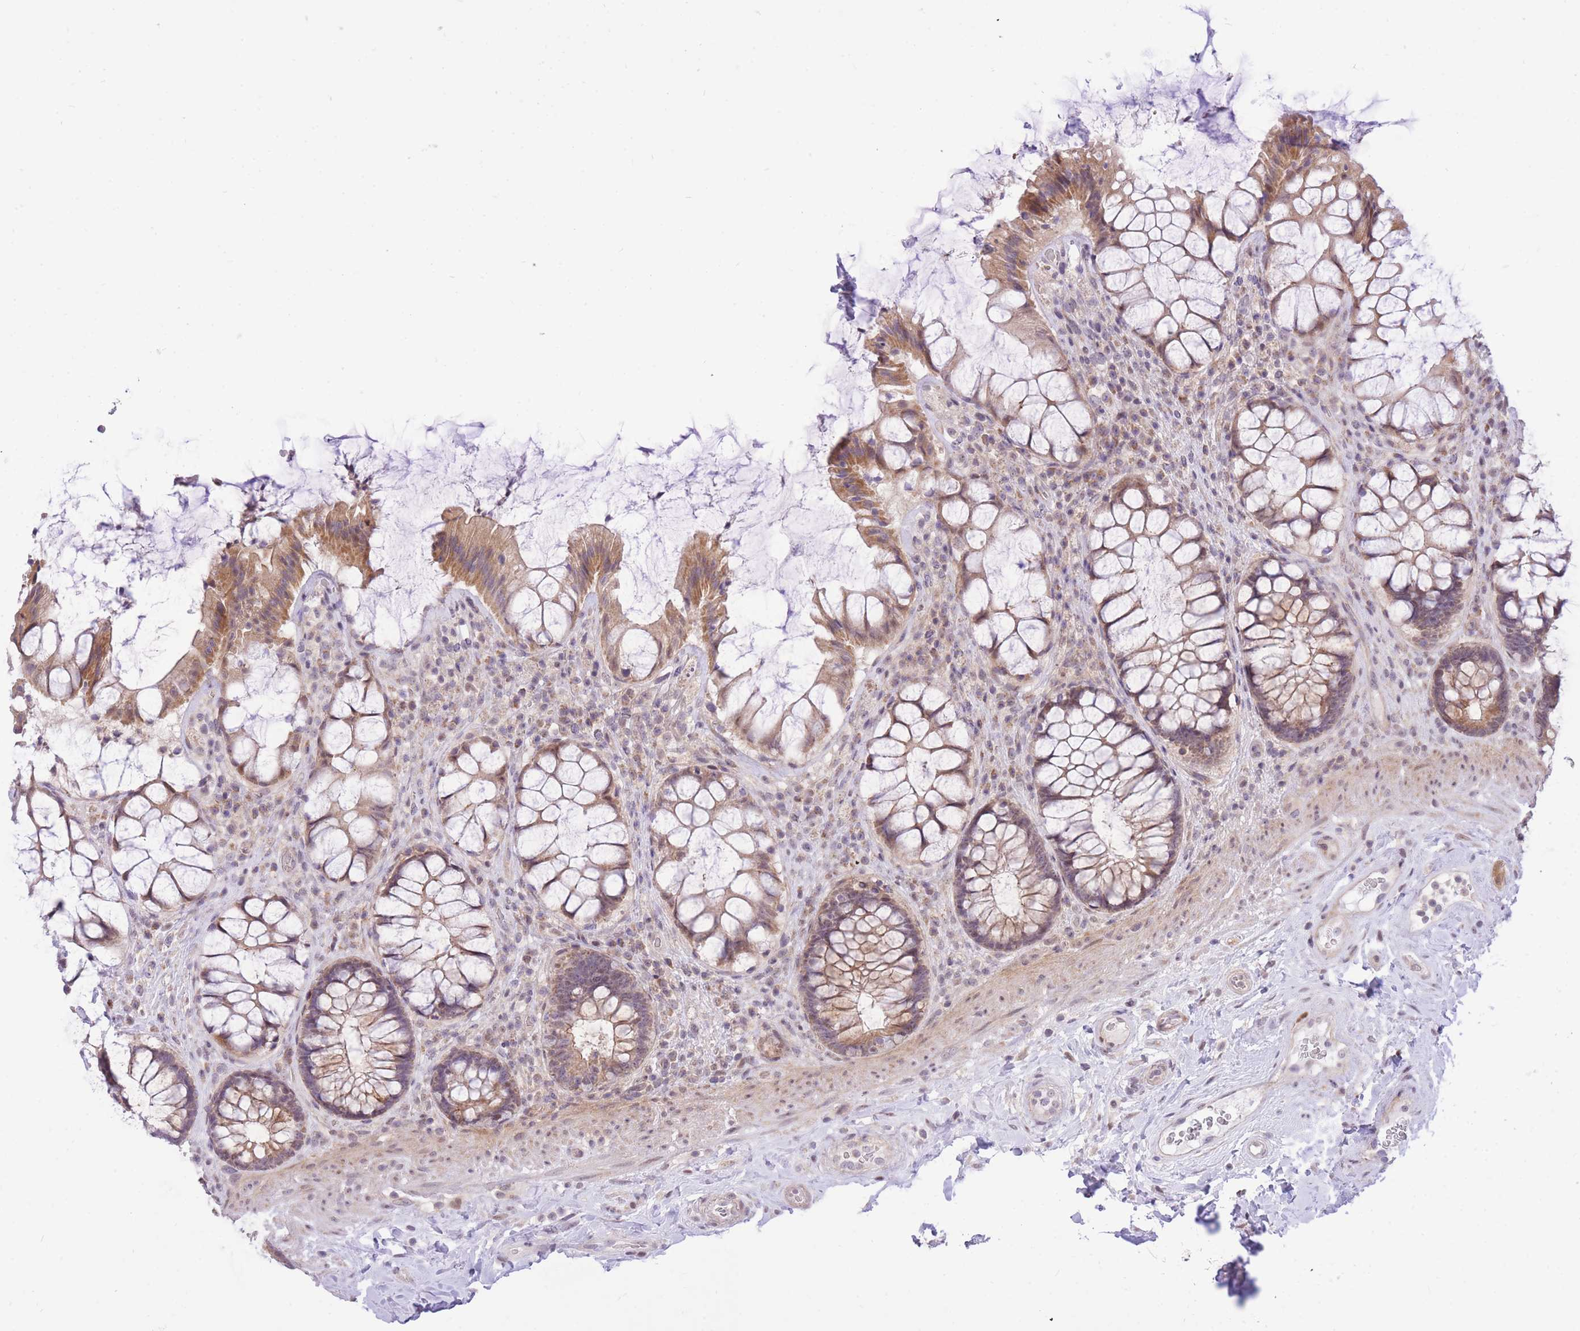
{"staining": {"intensity": "moderate", "quantity": ">75%", "location": "cytoplasmic/membranous,nuclear"}, "tissue": "rectum", "cell_type": "Glandular cells", "image_type": "normal", "snomed": [{"axis": "morphology", "description": "Normal tissue, NOS"}, {"axis": "topography", "description": "Rectum"}], "caption": "Immunohistochemistry of normal rectum demonstrates medium levels of moderate cytoplasmic/membranous,nuclear expression in approximately >75% of glandular cells. (DAB = brown stain, brightfield microscopy at high magnification).", "gene": "MINDY2", "patient": {"sex": "female", "age": 58}}